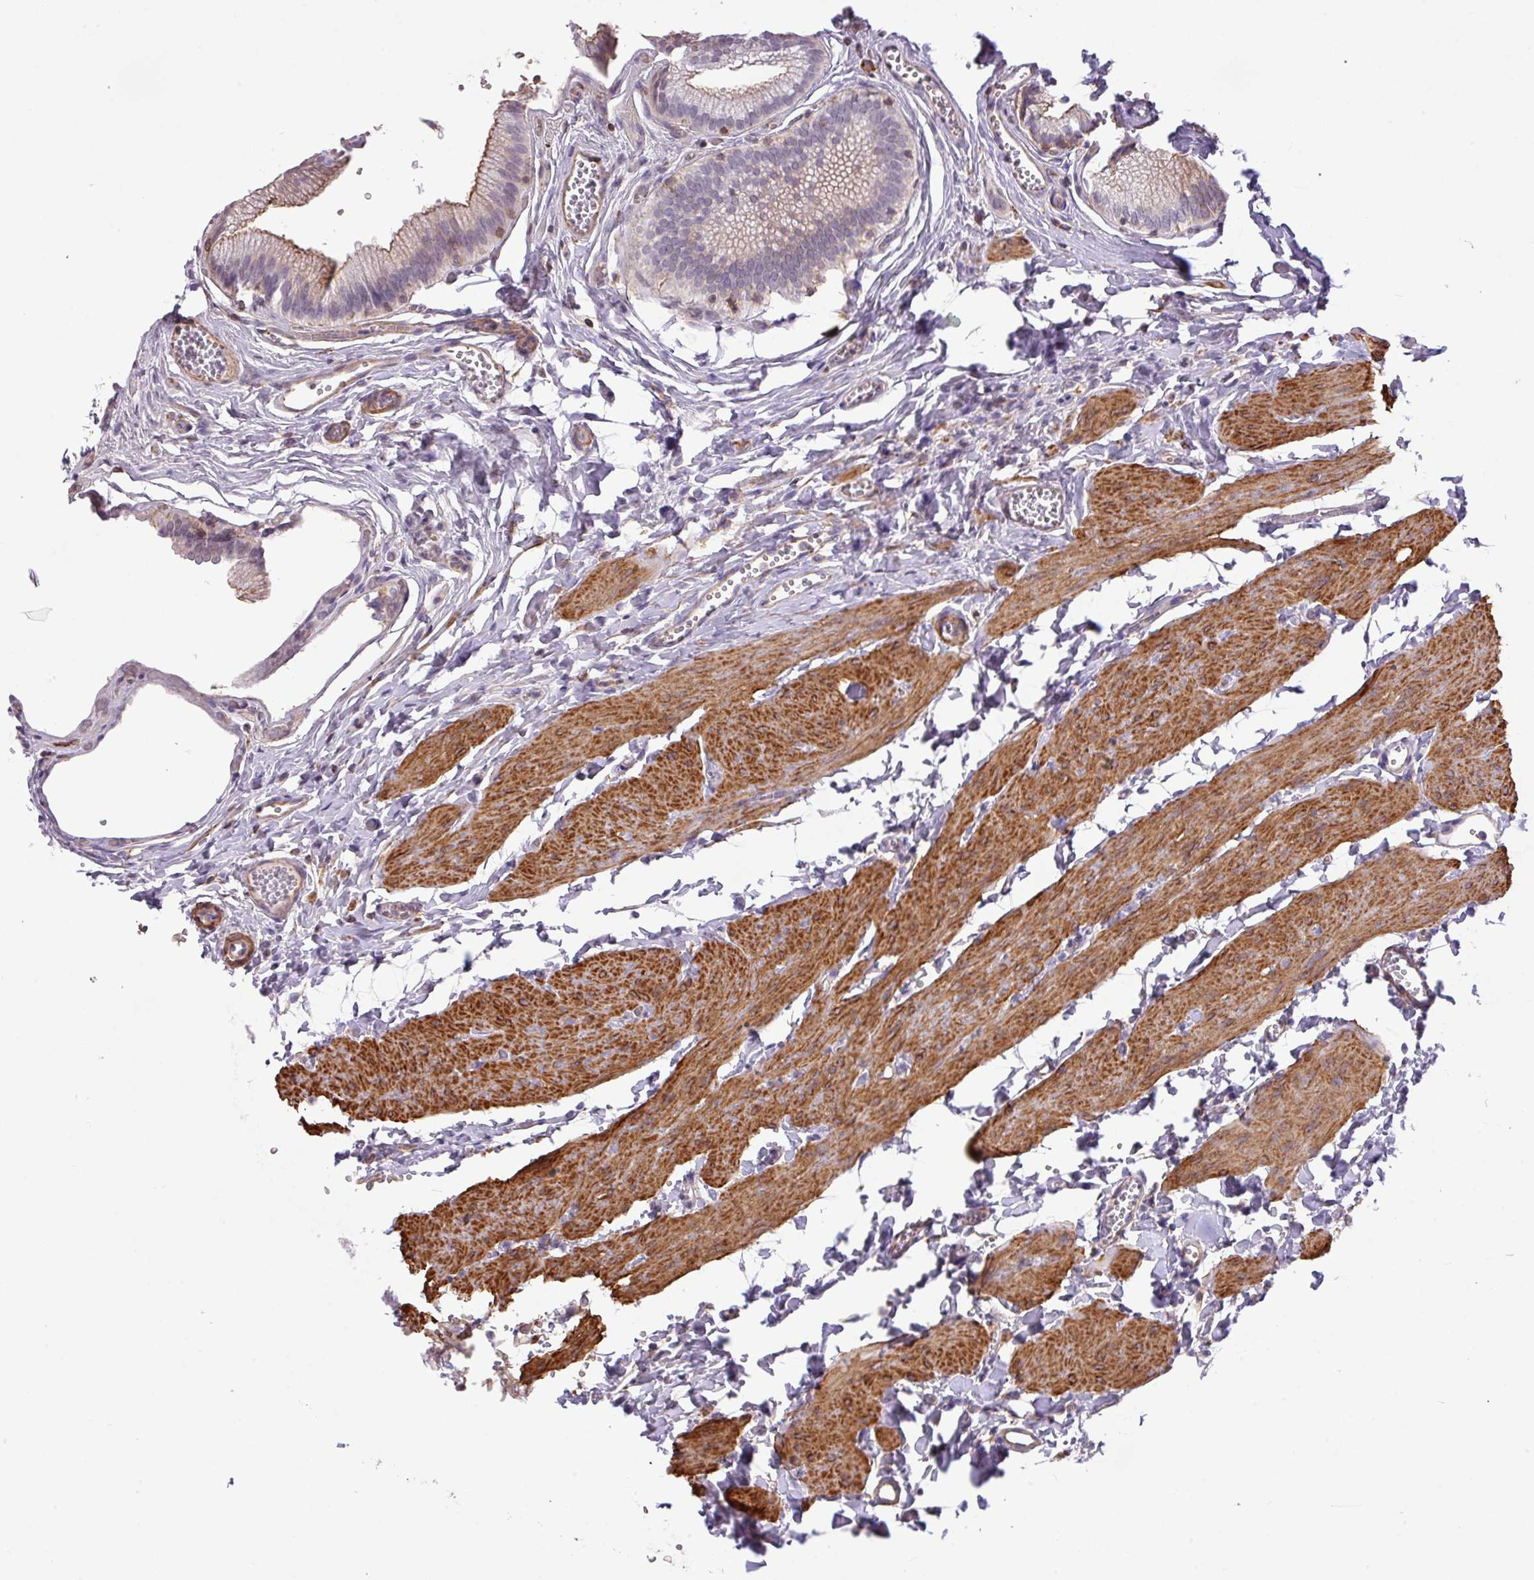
{"staining": {"intensity": "weak", "quantity": "25%-75%", "location": "cytoplasmic/membranous"}, "tissue": "gallbladder", "cell_type": "Glandular cells", "image_type": "normal", "snomed": [{"axis": "morphology", "description": "Normal tissue, NOS"}, {"axis": "topography", "description": "Gallbladder"}, {"axis": "topography", "description": "Peripheral nerve tissue"}], "caption": "High-magnification brightfield microscopy of unremarkable gallbladder stained with DAB (3,3'-diaminobenzidine) (brown) and counterstained with hematoxylin (blue). glandular cells exhibit weak cytoplasmic/membranous positivity is present in about25%-75% of cells.", "gene": "LRRC41", "patient": {"sex": "male", "age": 17}}